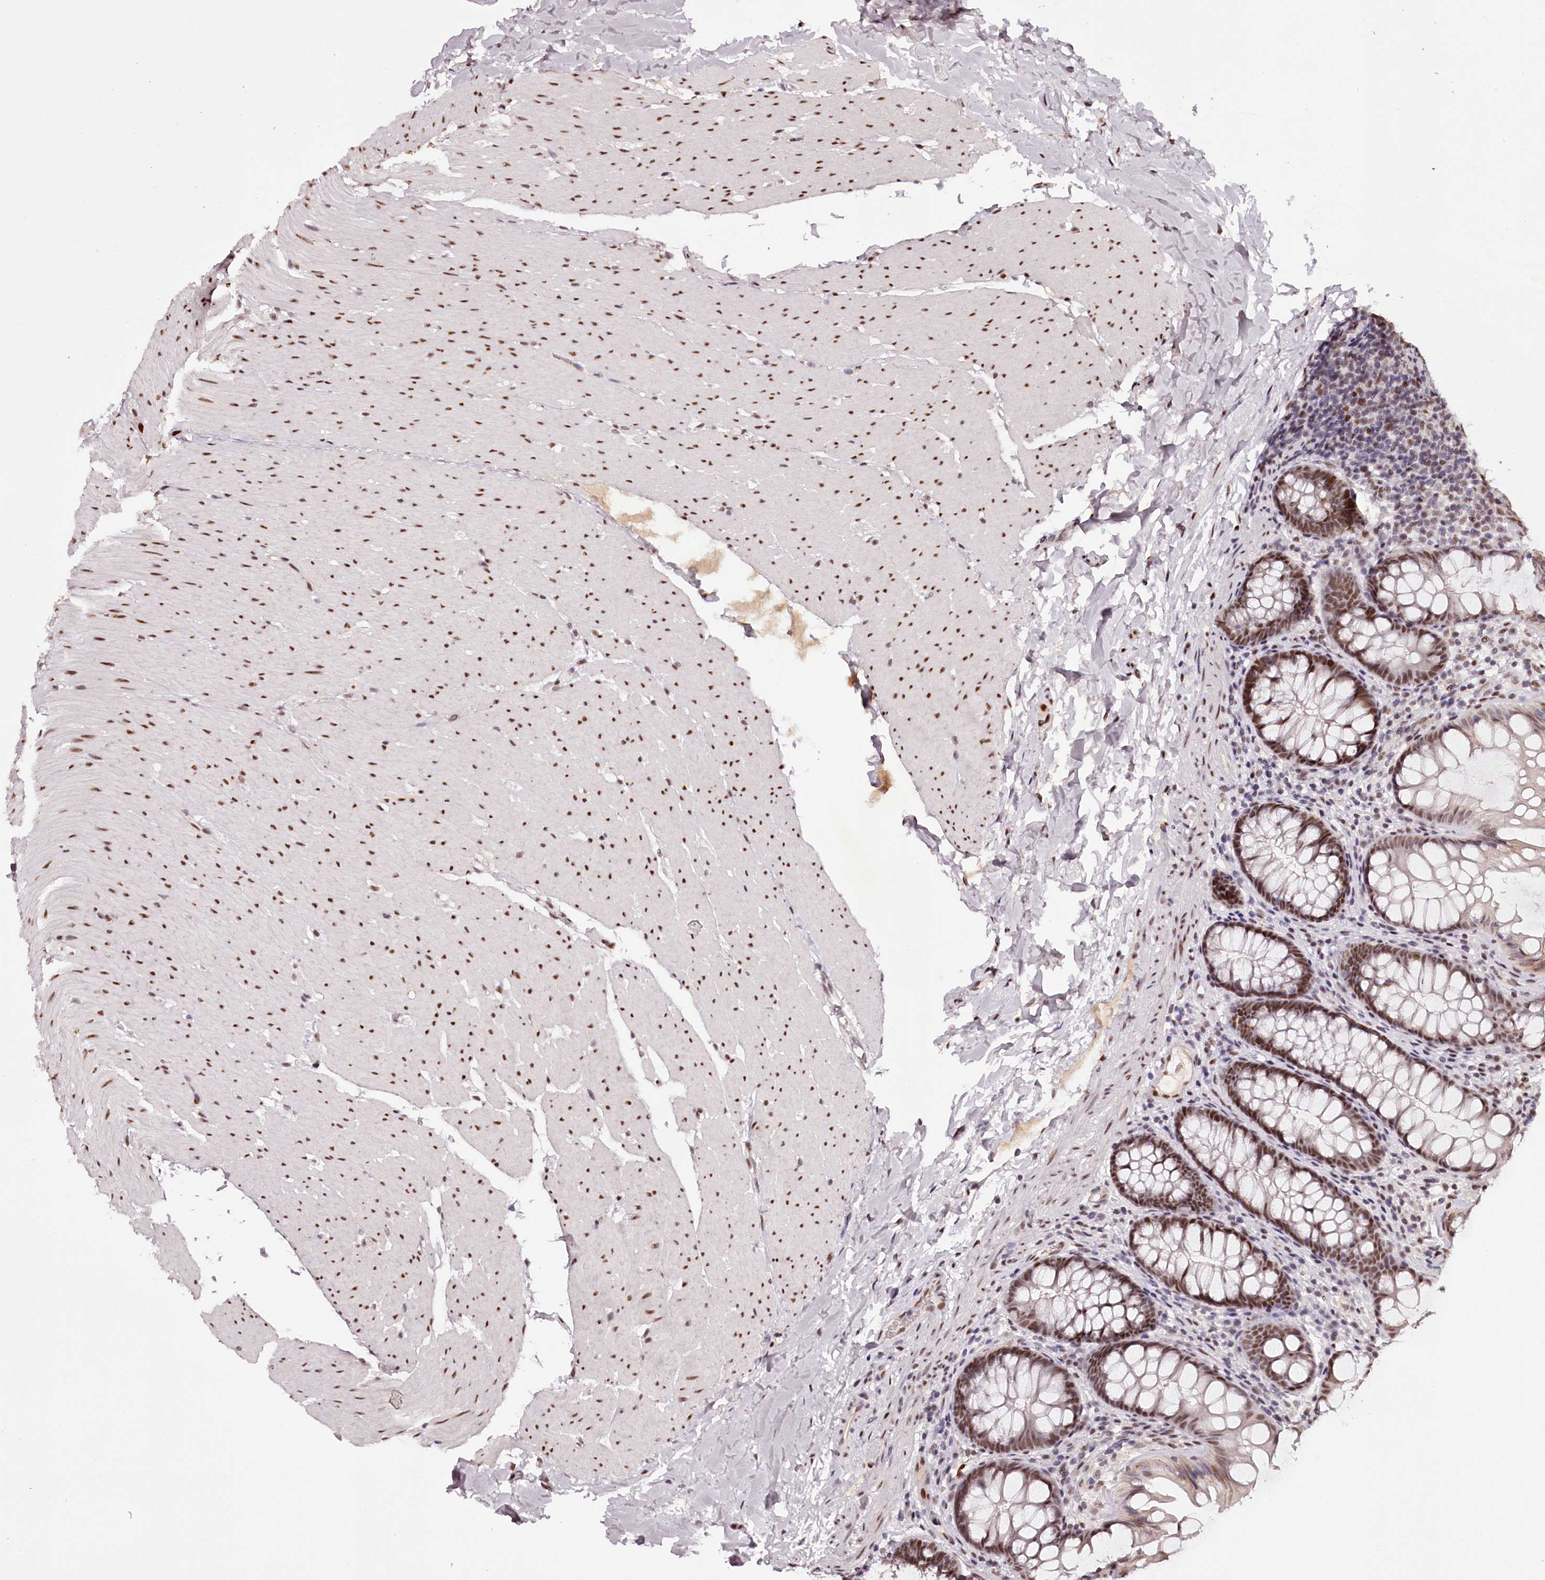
{"staining": {"intensity": "moderate", "quantity": ">75%", "location": "nuclear"}, "tissue": "colon", "cell_type": "Endothelial cells", "image_type": "normal", "snomed": [{"axis": "morphology", "description": "Normal tissue, NOS"}, {"axis": "topography", "description": "Colon"}], "caption": "A medium amount of moderate nuclear expression is seen in about >75% of endothelial cells in unremarkable colon.", "gene": "TTC33", "patient": {"sex": "female", "age": 62}}